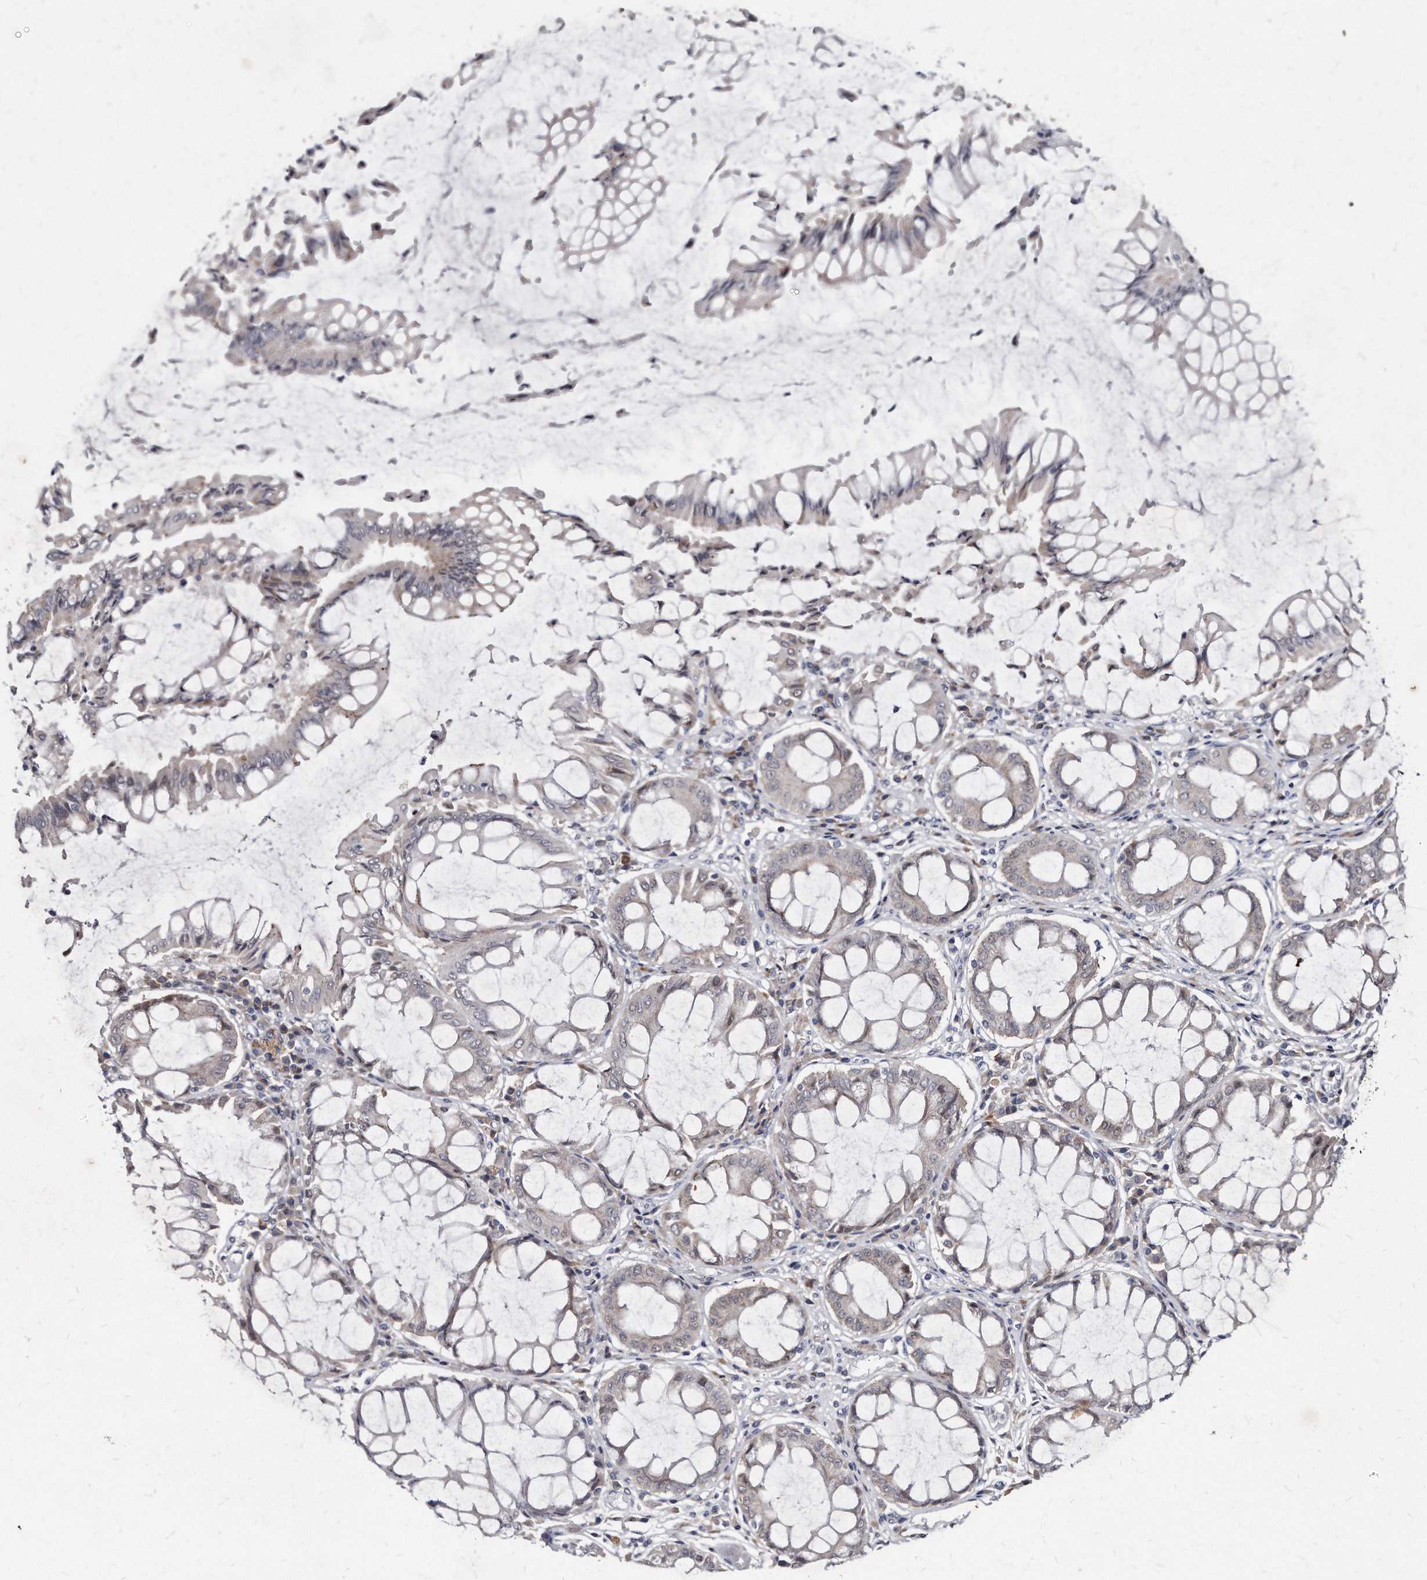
{"staining": {"intensity": "negative", "quantity": "none", "location": "none"}, "tissue": "colorectal cancer", "cell_type": "Tumor cells", "image_type": "cancer", "snomed": [{"axis": "morphology", "description": "Adenocarcinoma, NOS"}, {"axis": "topography", "description": "Rectum"}], "caption": "High power microscopy photomicrograph of an immunohistochemistry (IHC) image of colorectal cancer (adenocarcinoma), revealing no significant staining in tumor cells.", "gene": "KLHDC3", "patient": {"sex": "male", "age": 84}}